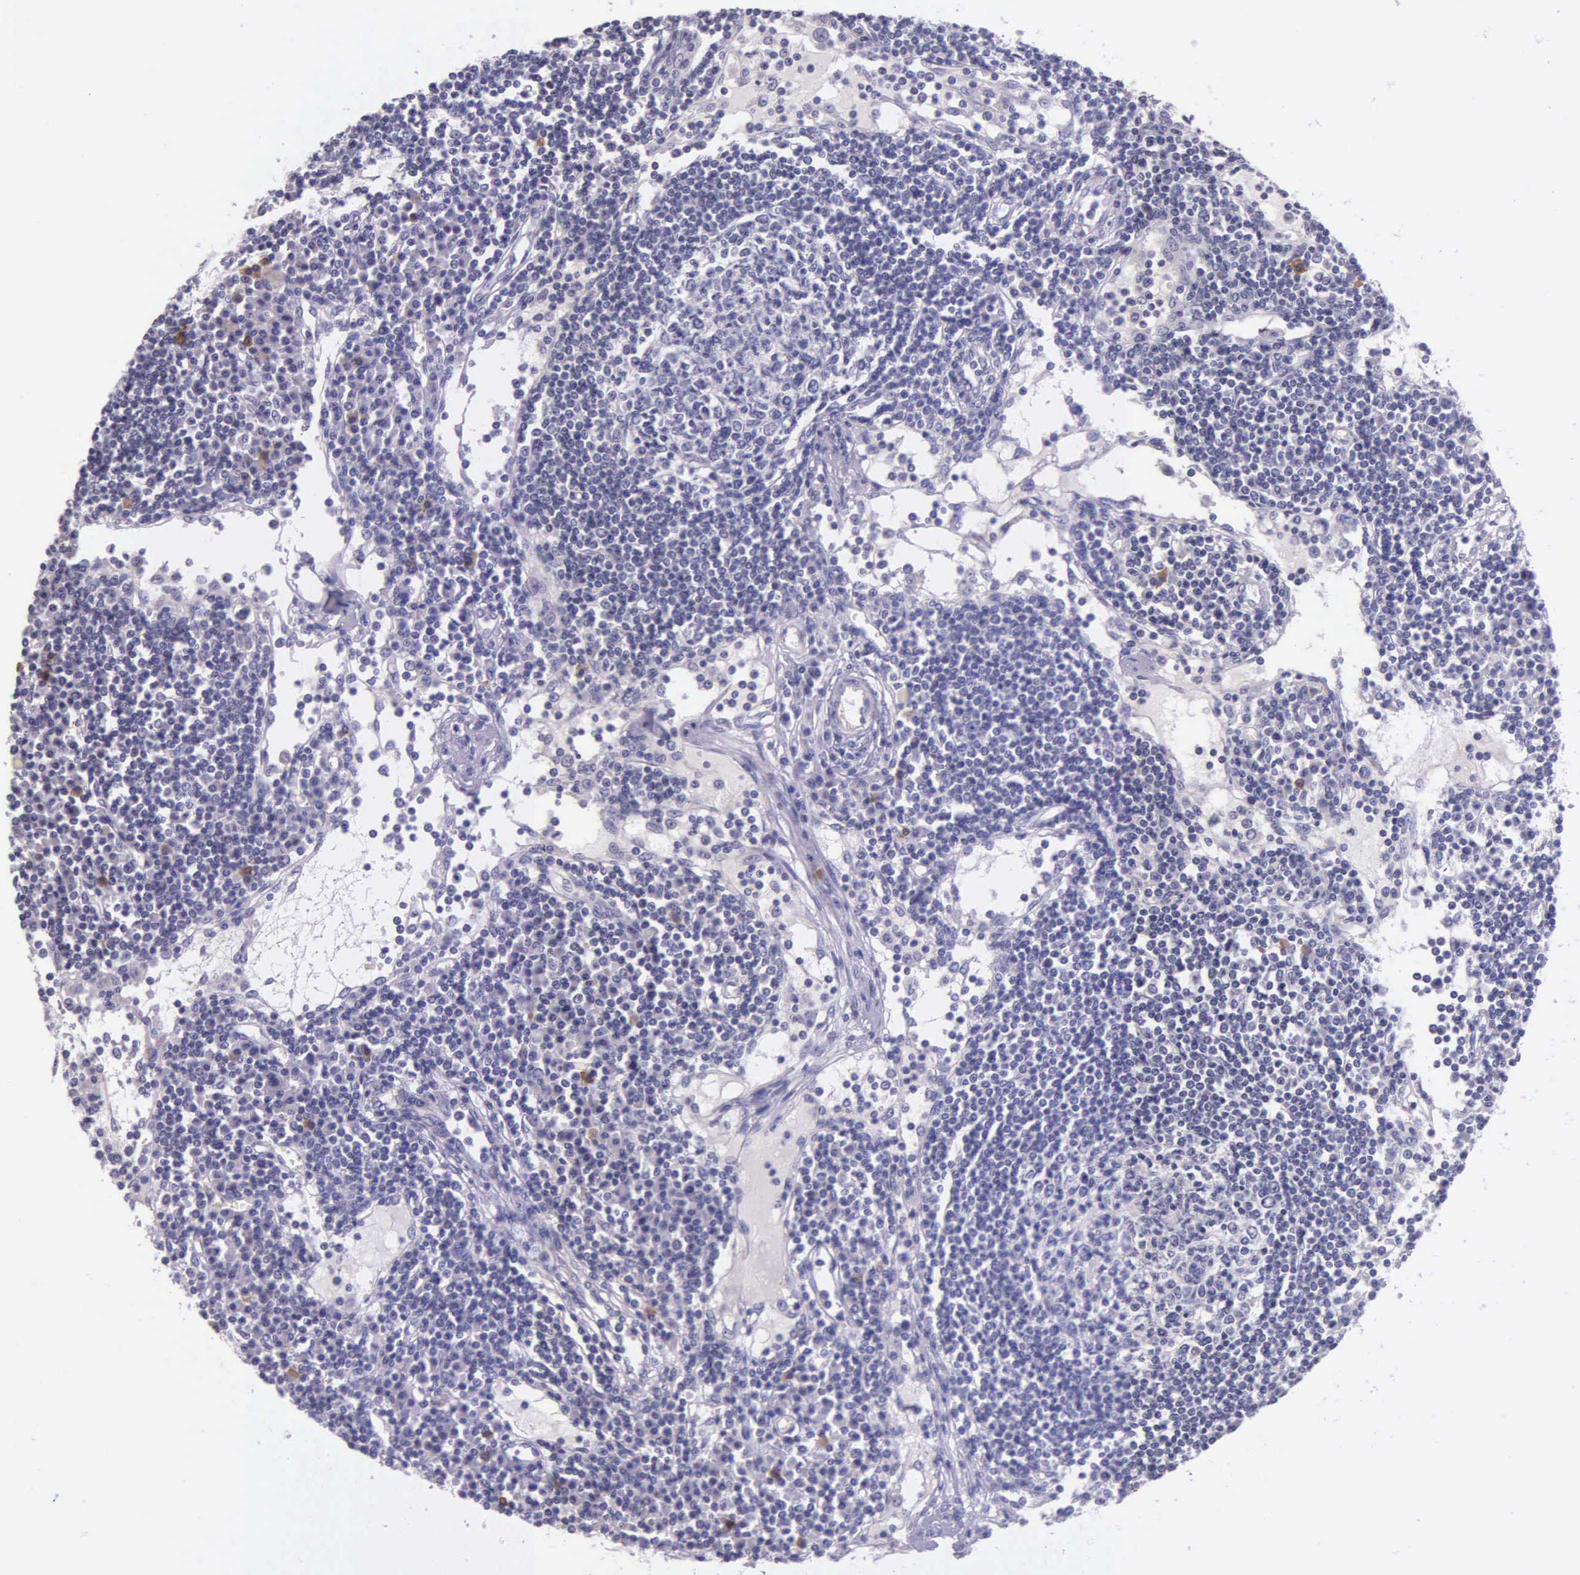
{"staining": {"intensity": "negative", "quantity": "none", "location": "none"}, "tissue": "lymph node", "cell_type": "Germinal center cells", "image_type": "normal", "snomed": [{"axis": "morphology", "description": "Normal tissue, NOS"}, {"axis": "topography", "description": "Lymph node"}], "caption": "Immunohistochemistry (IHC) photomicrograph of unremarkable lymph node stained for a protein (brown), which shows no expression in germinal center cells.", "gene": "THSD7A", "patient": {"sex": "female", "age": 62}}